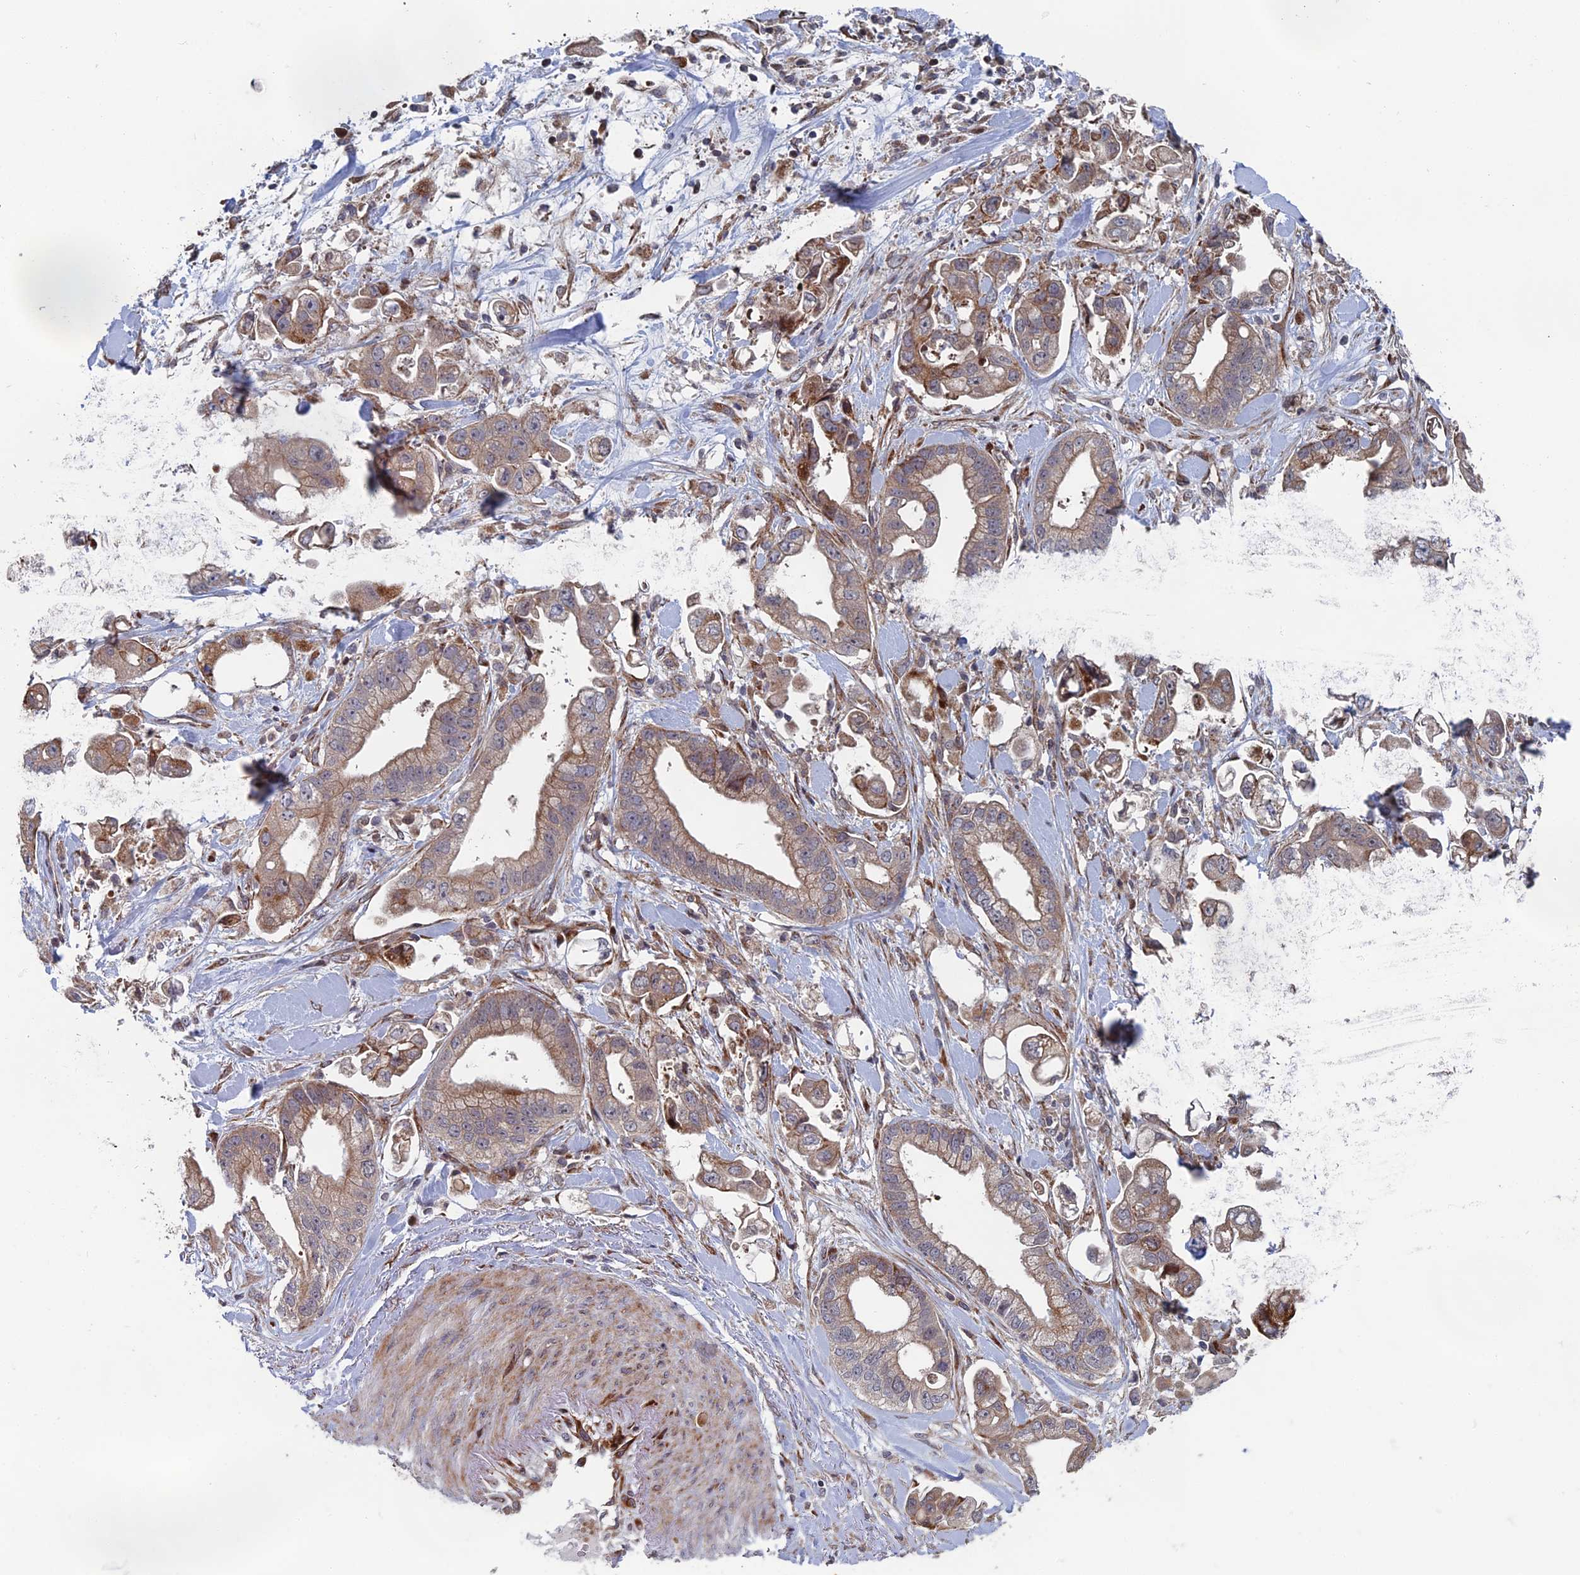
{"staining": {"intensity": "moderate", "quantity": "25%-75%", "location": "cytoplasmic/membranous"}, "tissue": "stomach cancer", "cell_type": "Tumor cells", "image_type": "cancer", "snomed": [{"axis": "morphology", "description": "Adenocarcinoma, NOS"}, {"axis": "topography", "description": "Stomach"}], "caption": "A high-resolution image shows immunohistochemistry staining of stomach adenocarcinoma, which reveals moderate cytoplasmic/membranous positivity in approximately 25%-75% of tumor cells.", "gene": "GTF2IRD1", "patient": {"sex": "male", "age": 62}}